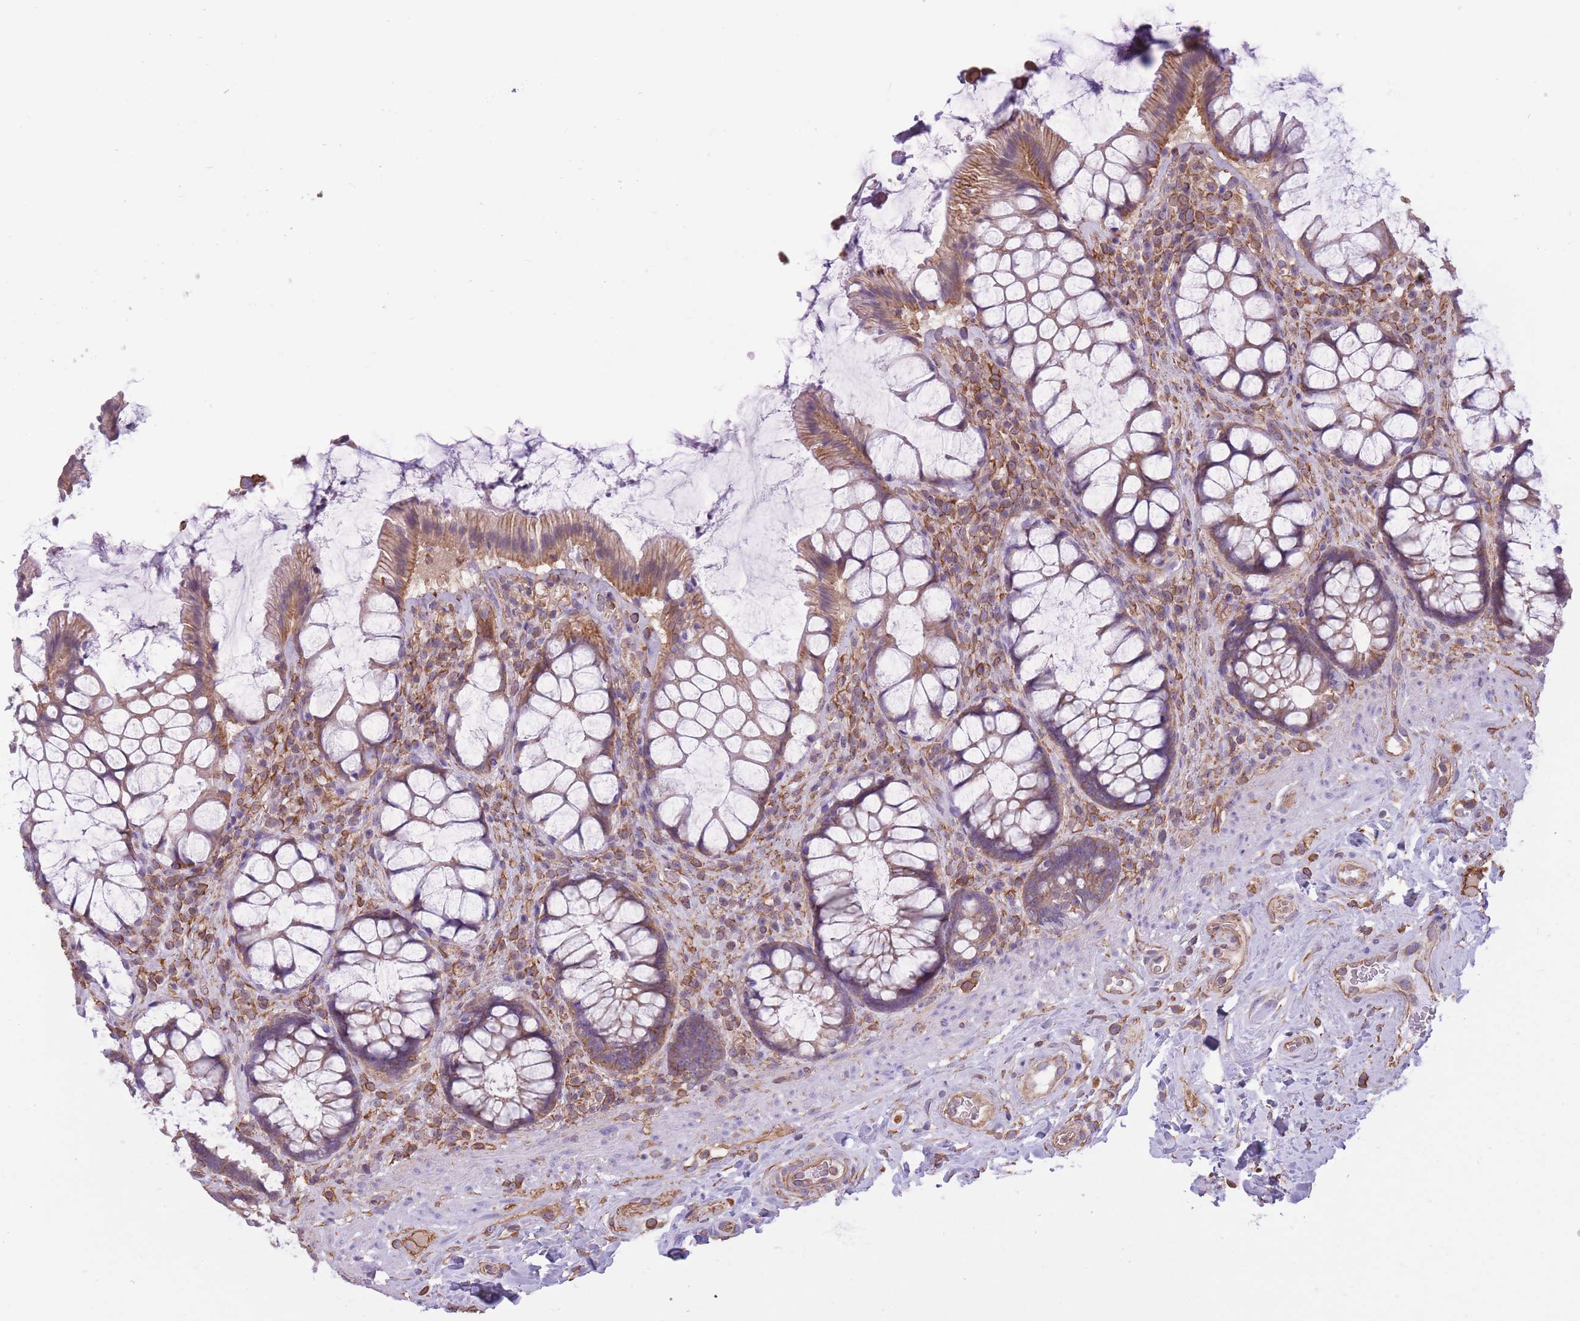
{"staining": {"intensity": "moderate", "quantity": "25%-75%", "location": "cytoplasmic/membranous"}, "tissue": "rectum", "cell_type": "Glandular cells", "image_type": "normal", "snomed": [{"axis": "morphology", "description": "Normal tissue, NOS"}, {"axis": "topography", "description": "Rectum"}], "caption": "Rectum stained for a protein (brown) shows moderate cytoplasmic/membranous positive staining in about 25%-75% of glandular cells.", "gene": "ADD1", "patient": {"sex": "female", "age": 58}}